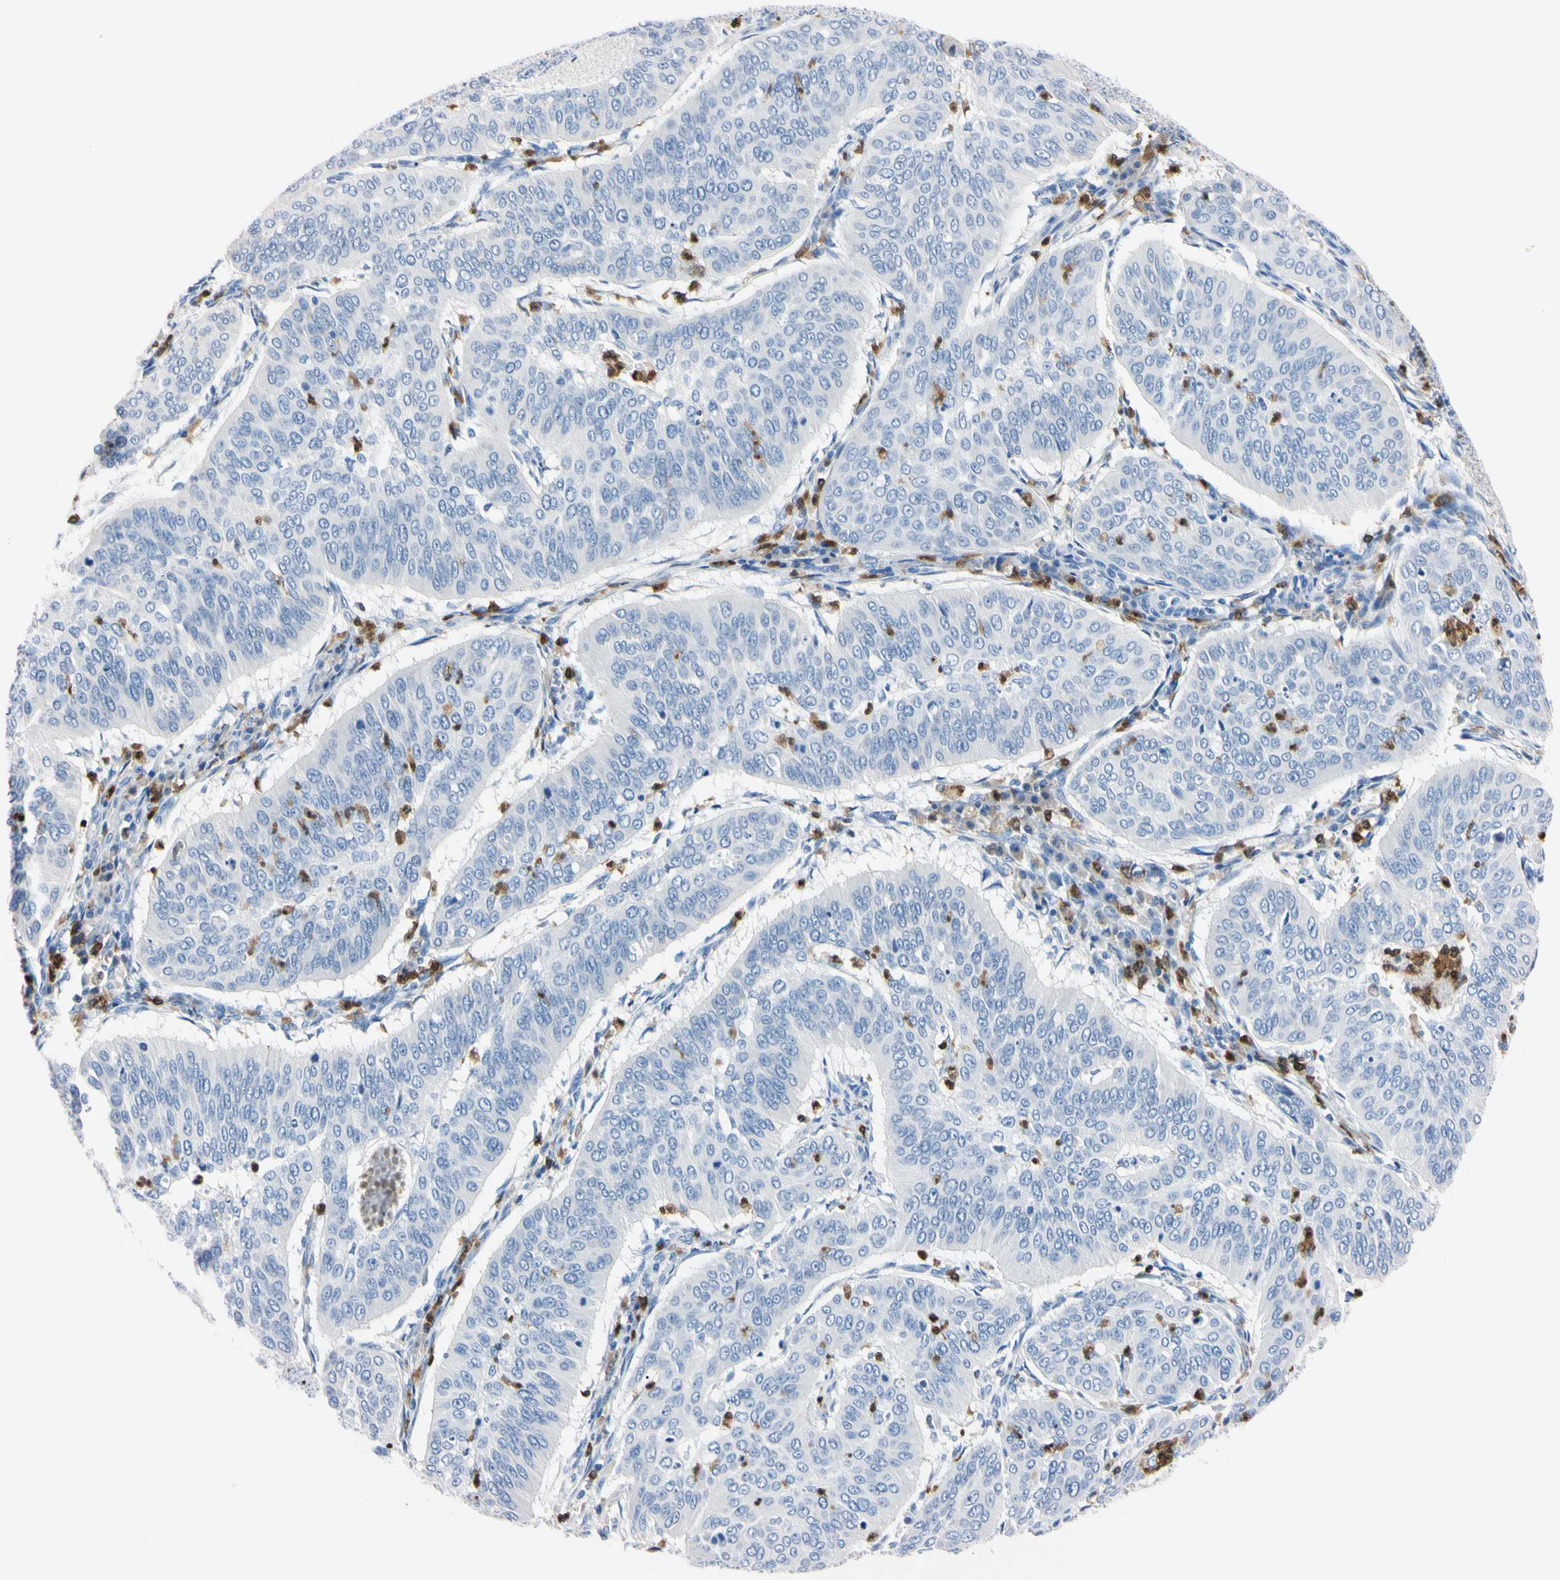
{"staining": {"intensity": "negative", "quantity": "none", "location": "none"}, "tissue": "cervical cancer", "cell_type": "Tumor cells", "image_type": "cancer", "snomed": [{"axis": "morphology", "description": "Normal tissue, NOS"}, {"axis": "morphology", "description": "Squamous cell carcinoma, NOS"}, {"axis": "topography", "description": "Cervix"}], "caption": "This is a histopathology image of immunohistochemistry (IHC) staining of cervical squamous cell carcinoma, which shows no staining in tumor cells.", "gene": "NCF4", "patient": {"sex": "female", "age": 39}}